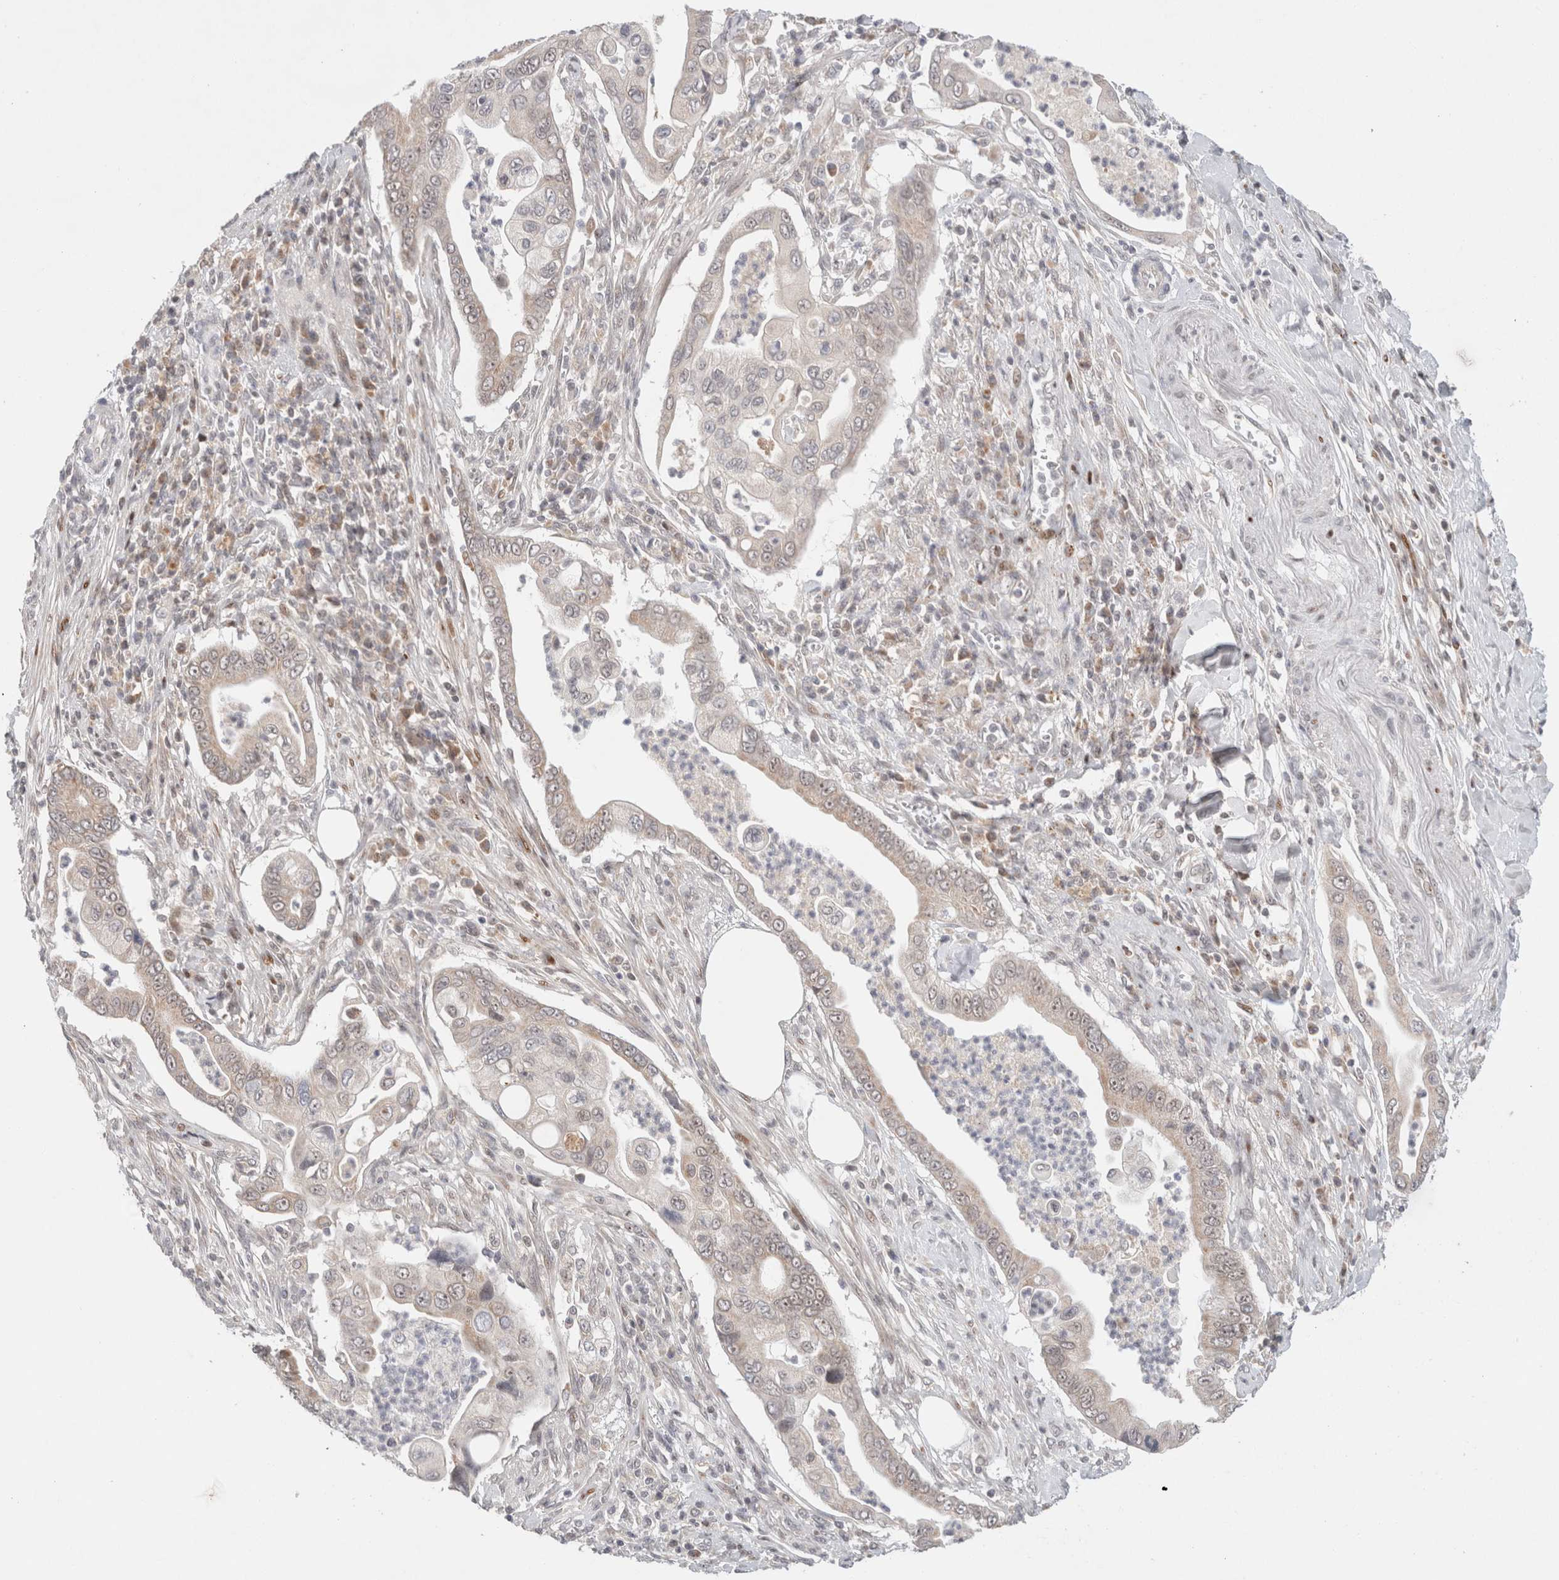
{"staining": {"intensity": "weak", "quantity": "25%-75%", "location": "cytoplasmic/membranous,nuclear"}, "tissue": "pancreatic cancer", "cell_type": "Tumor cells", "image_type": "cancer", "snomed": [{"axis": "morphology", "description": "Adenocarcinoma, NOS"}, {"axis": "topography", "description": "Pancreas"}], "caption": "Immunohistochemical staining of pancreatic cancer demonstrates low levels of weak cytoplasmic/membranous and nuclear expression in about 25%-75% of tumor cells.", "gene": "ERI3", "patient": {"sex": "male", "age": 78}}